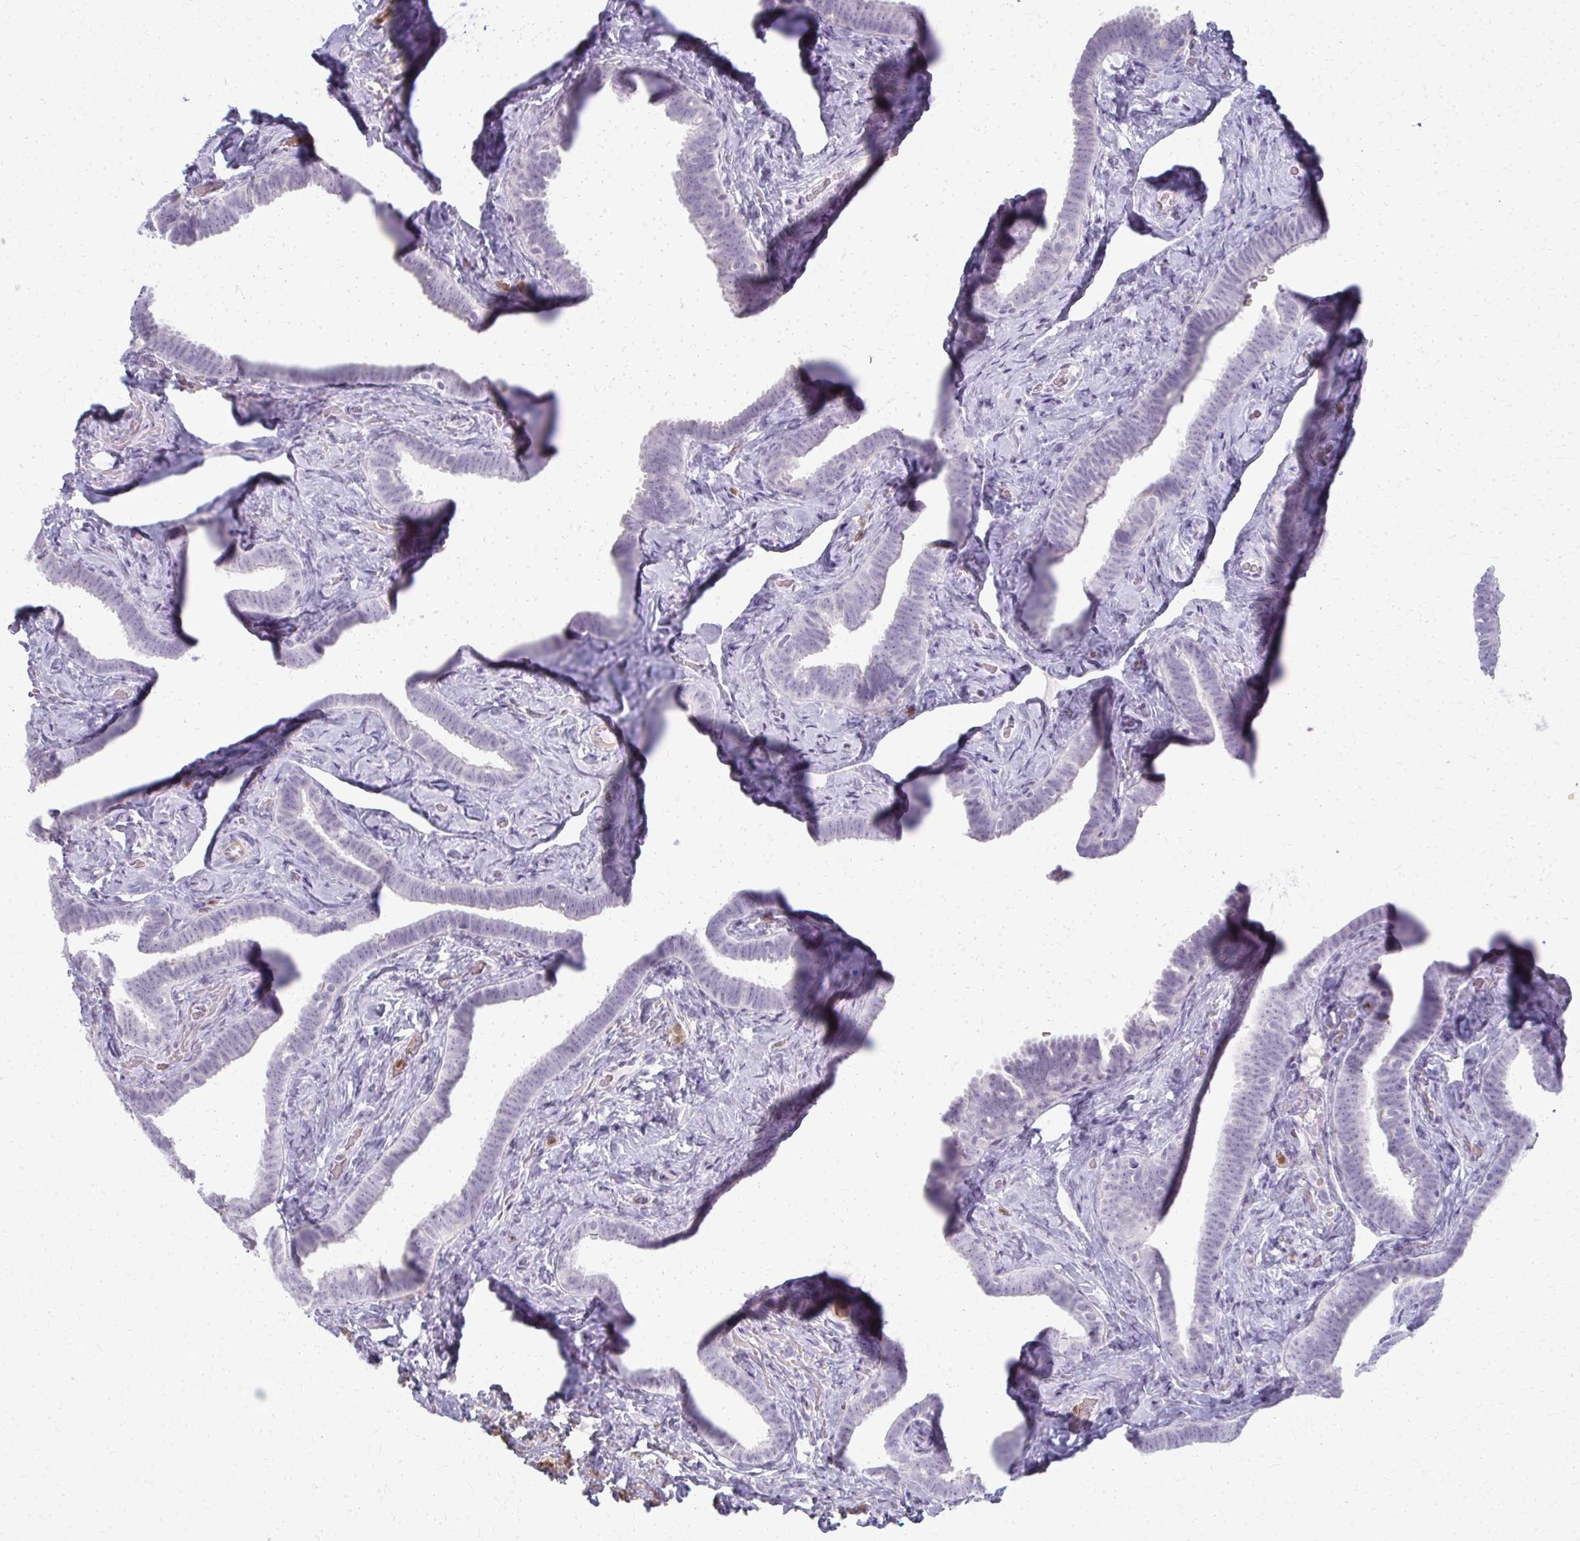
{"staining": {"intensity": "negative", "quantity": "none", "location": "none"}, "tissue": "fallopian tube", "cell_type": "Glandular cells", "image_type": "normal", "snomed": [{"axis": "morphology", "description": "Normal tissue, NOS"}, {"axis": "topography", "description": "Fallopian tube"}], "caption": "Image shows no significant protein expression in glandular cells of unremarkable fallopian tube. (DAB (3,3'-diaminobenzidine) IHC visualized using brightfield microscopy, high magnification).", "gene": "CA3", "patient": {"sex": "female", "age": 69}}